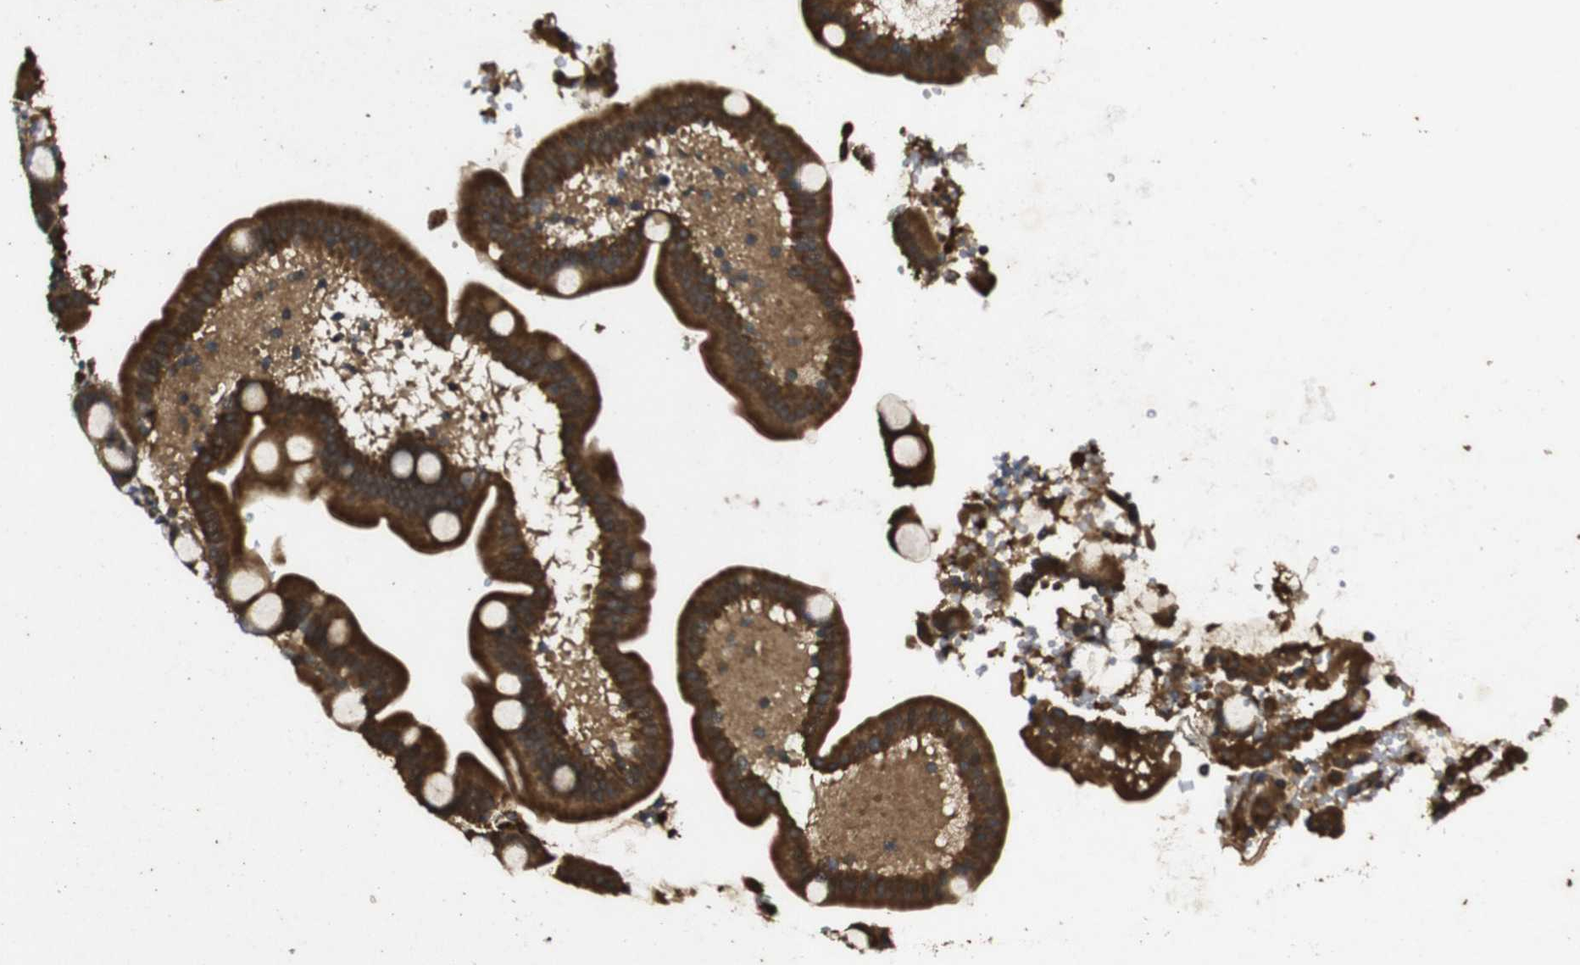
{"staining": {"intensity": "strong", "quantity": ">75%", "location": "cytoplasmic/membranous"}, "tissue": "duodenum", "cell_type": "Glandular cells", "image_type": "normal", "snomed": [{"axis": "morphology", "description": "Normal tissue, NOS"}, {"axis": "topography", "description": "Duodenum"}], "caption": "Benign duodenum reveals strong cytoplasmic/membranous expression in about >75% of glandular cells.", "gene": "RIPK1", "patient": {"sex": "male", "age": 54}}